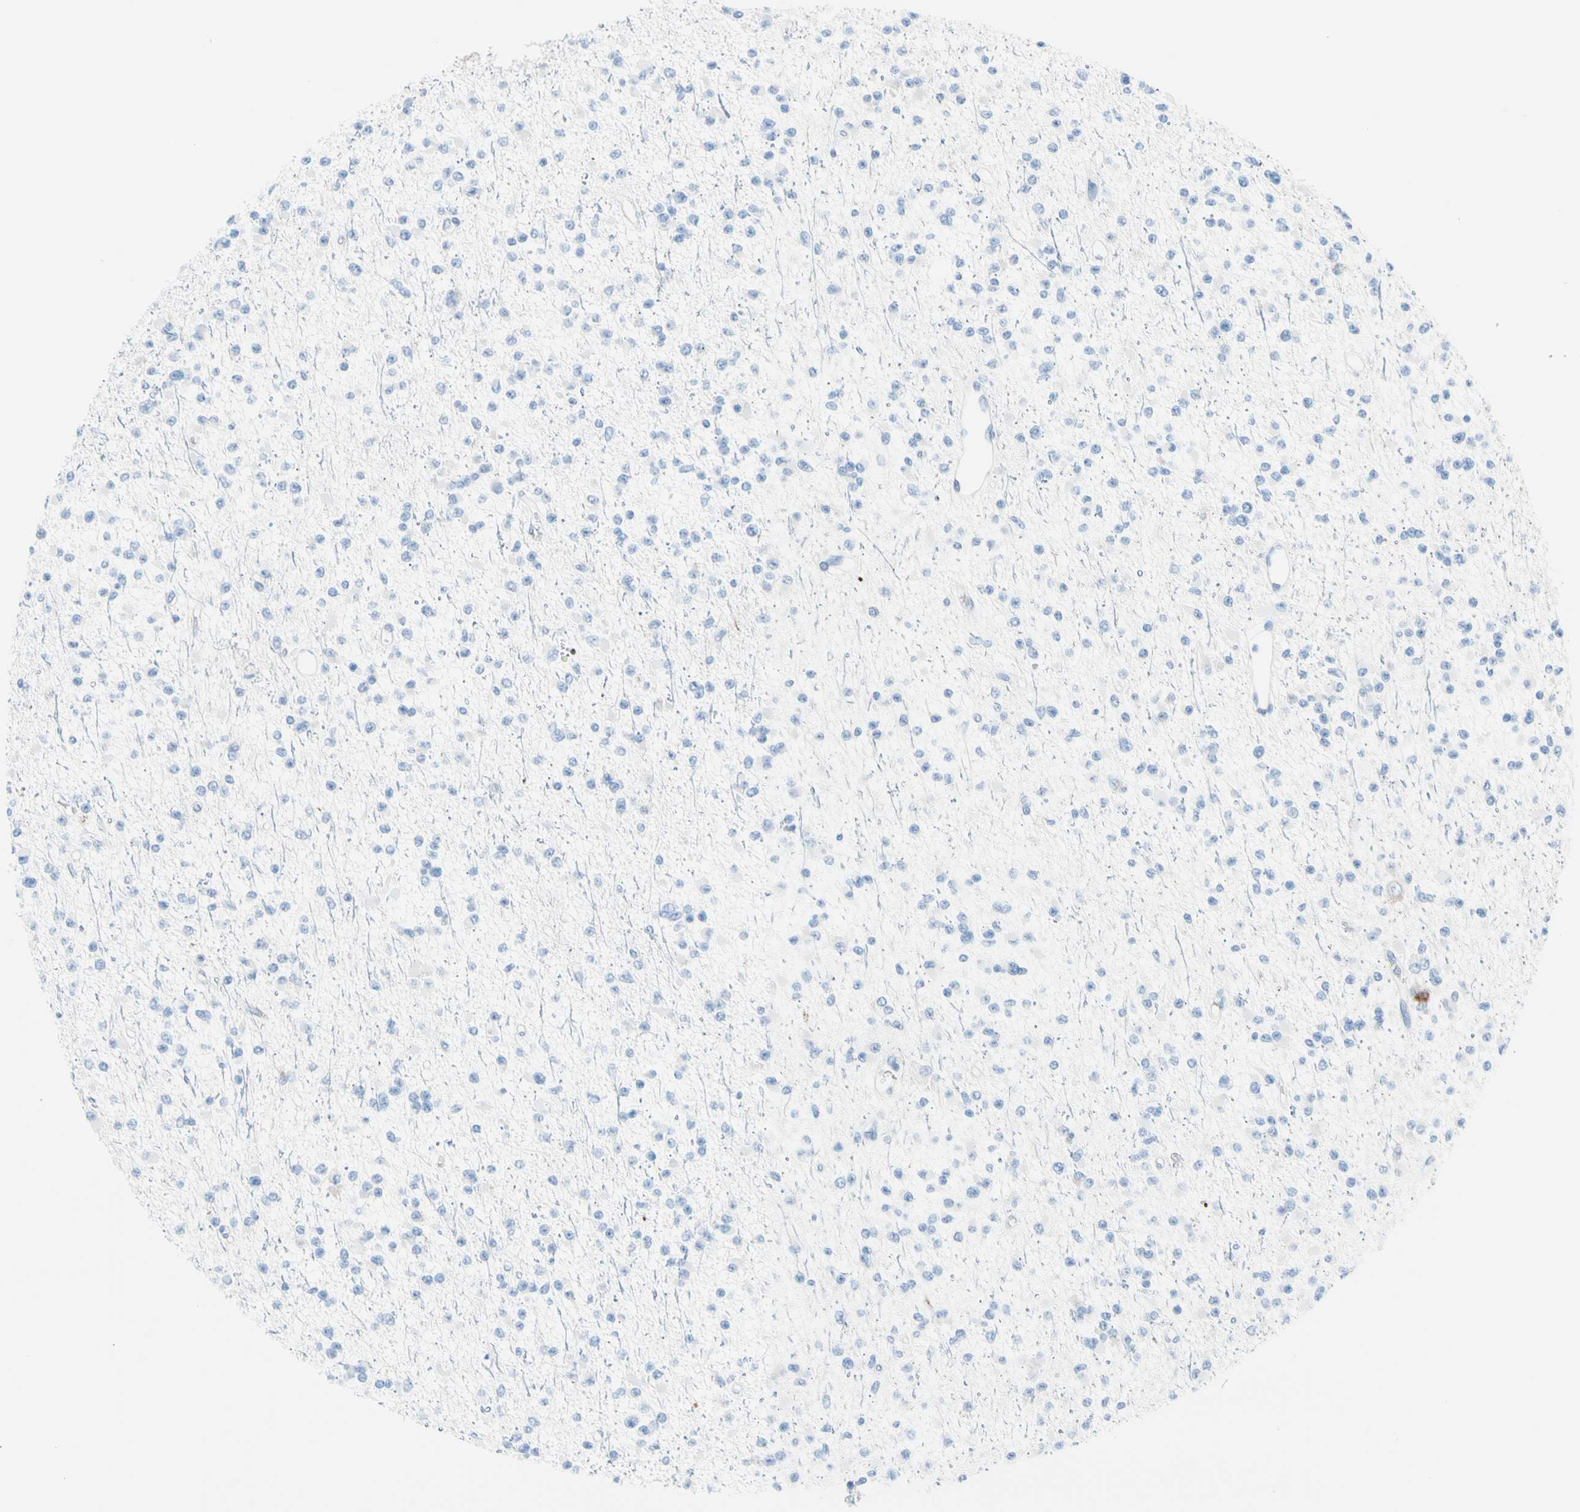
{"staining": {"intensity": "negative", "quantity": "none", "location": "none"}, "tissue": "glioma", "cell_type": "Tumor cells", "image_type": "cancer", "snomed": [{"axis": "morphology", "description": "Glioma, malignant, Low grade"}, {"axis": "topography", "description": "Brain"}], "caption": "This is an immunohistochemistry (IHC) image of human glioma. There is no expression in tumor cells.", "gene": "HK1", "patient": {"sex": "female", "age": 22}}